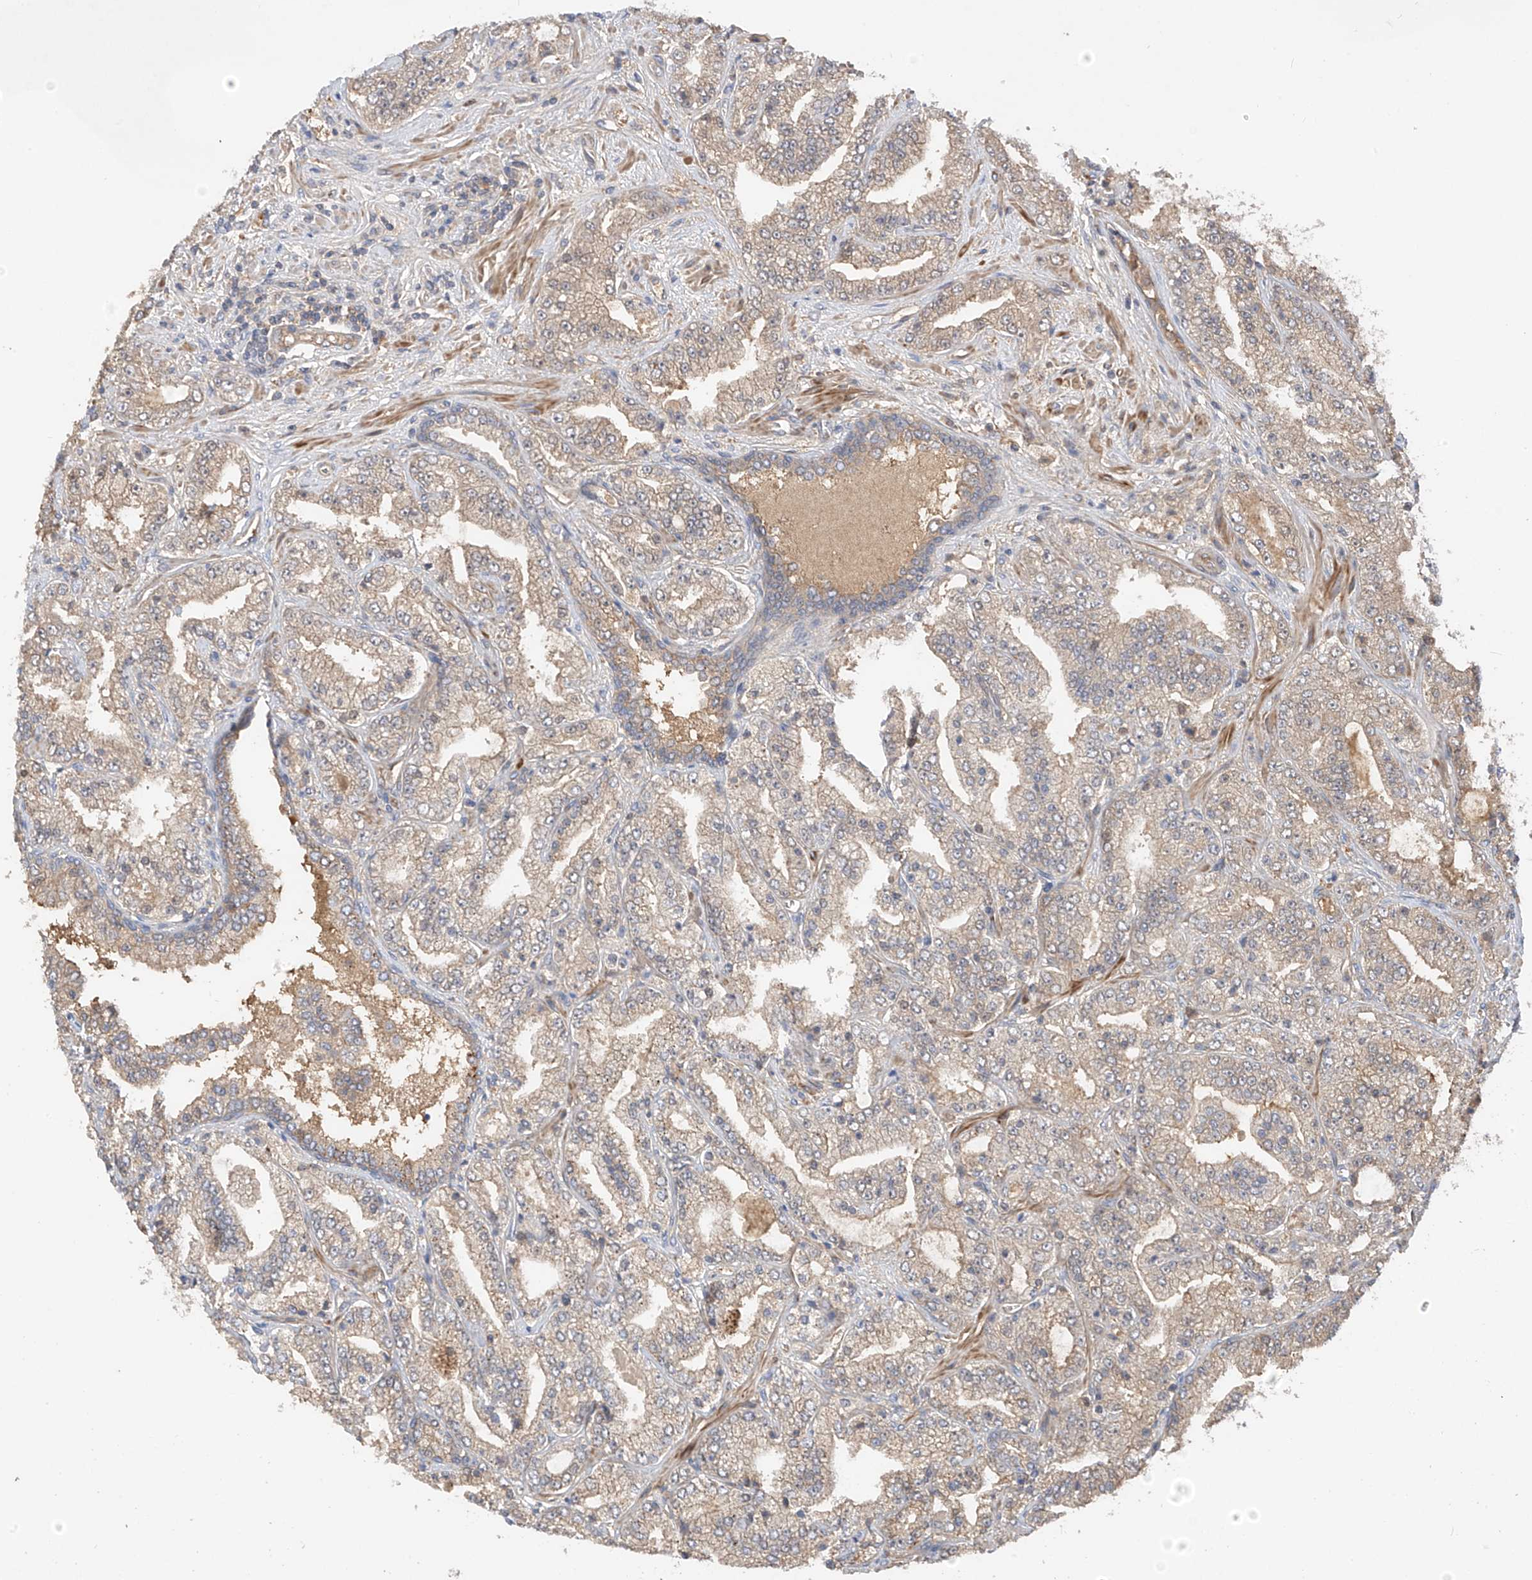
{"staining": {"intensity": "moderate", "quantity": ">75%", "location": "cytoplasmic/membranous"}, "tissue": "prostate cancer", "cell_type": "Tumor cells", "image_type": "cancer", "snomed": [{"axis": "morphology", "description": "Adenocarcinoma, High grade"}, {"axis": "topography", "description": "Prostate"}], "caption": "Tumor cells display medium levels of moderate cytoplasmic/membranous expression in approximately >75% of cells in human prostate adenocarcinoma (high-grade).", "gene": "CACNA2D4", "patient": {"sex": "male", "age": 64}}